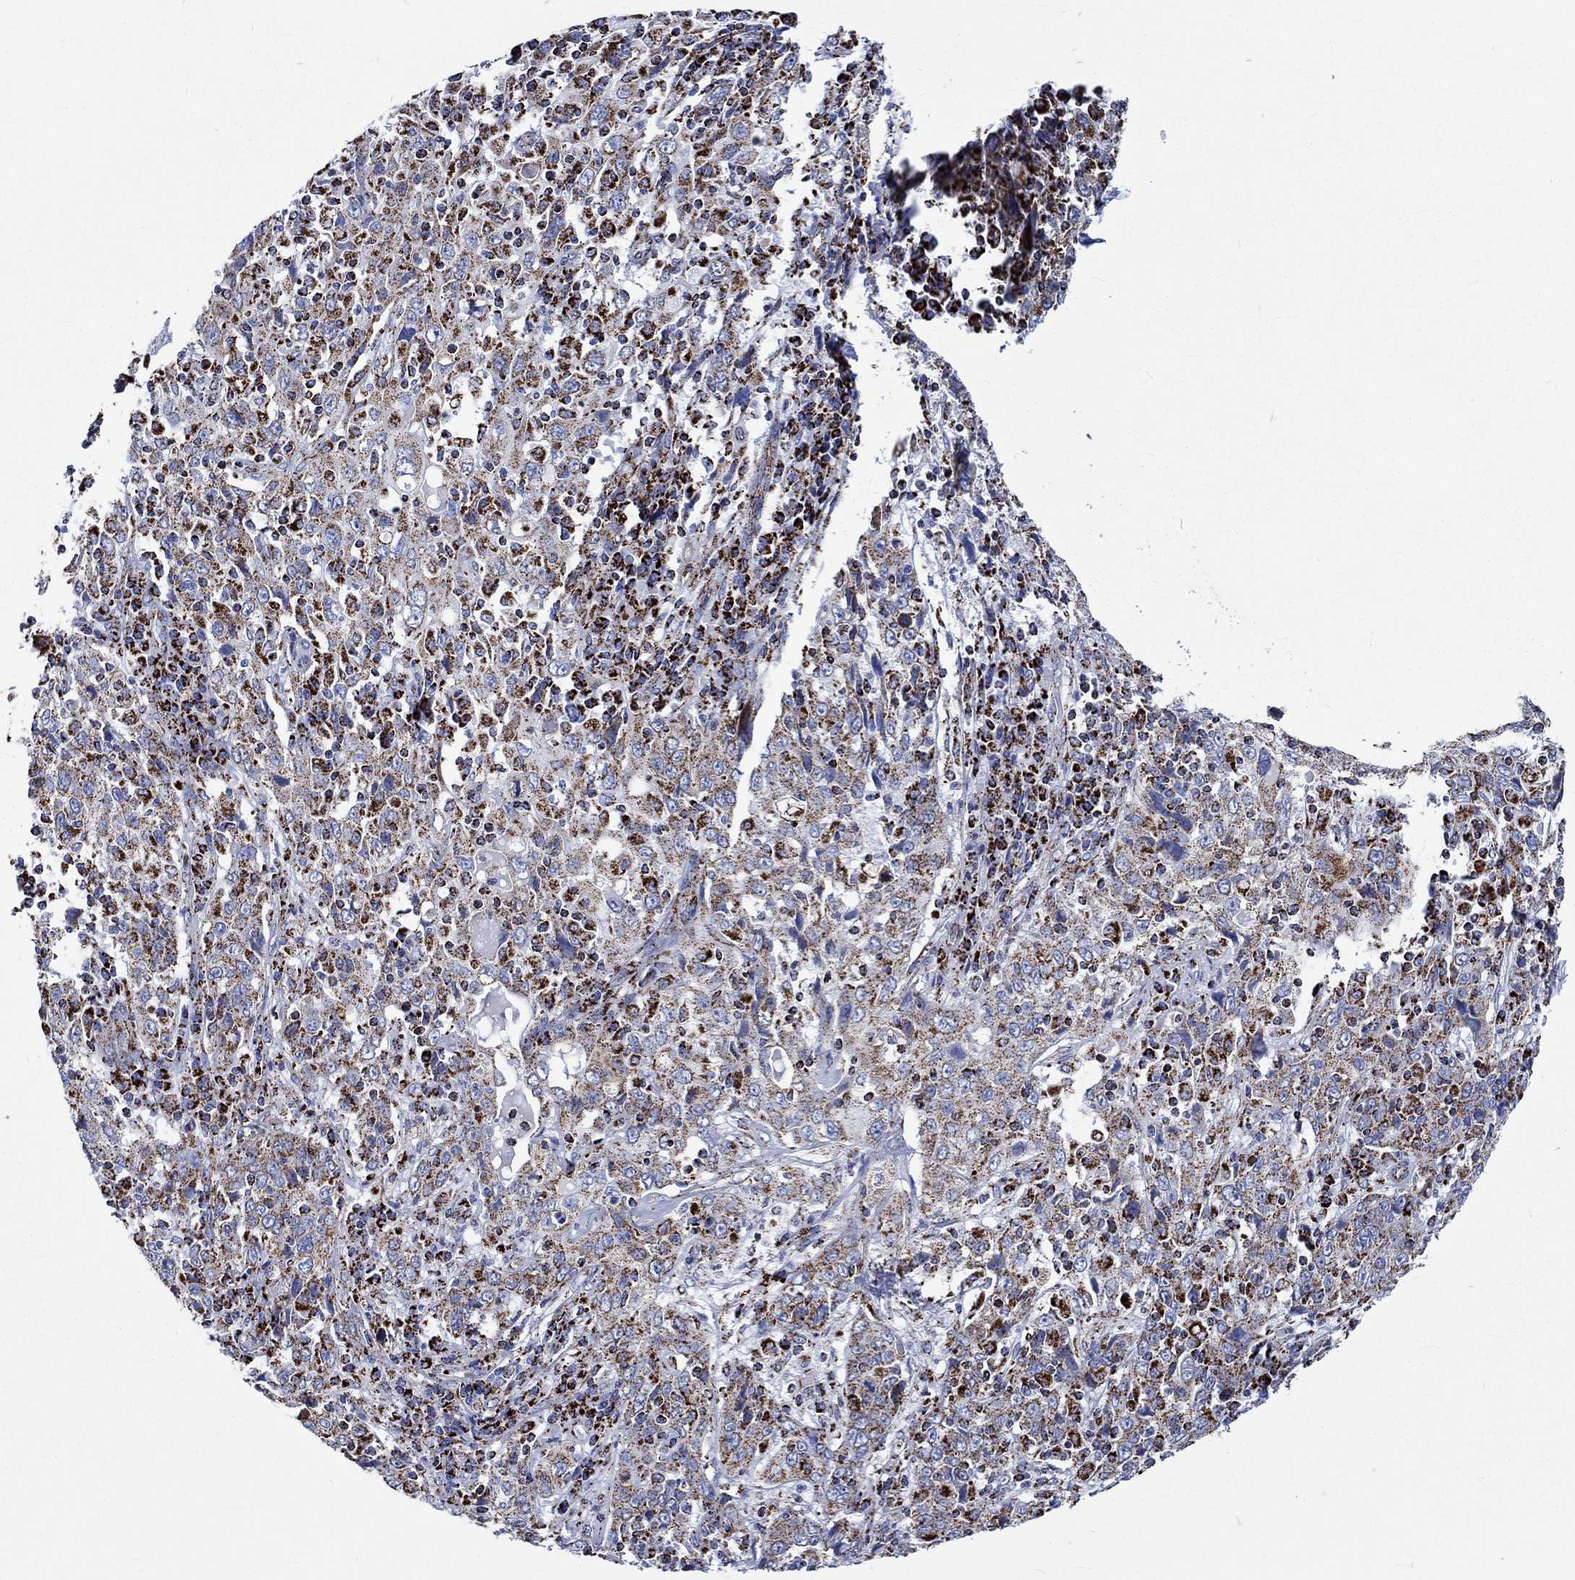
{"staining": {"intensity": "moderate", "quantity": "25%-75%", "location": "cytoplasmic/membranous"}, "tissue": "cervical cancer", "cell_type": "Tumor cells", "image_type": "cancer", "snomed": [{"axis": "morphology", "description": "Squamous cell carcinoma, NOS"}, {"axis": "topography", "description": "Cervix"}], "caption": "This is a micrograph of IHC staining of squamous cell carcinoma (cervical), which shows moderate positivity in the cytoplasmic/membranous of tumor cells.", "gene": "RCE1", "patient": {"sex": "female", "age": 46}}